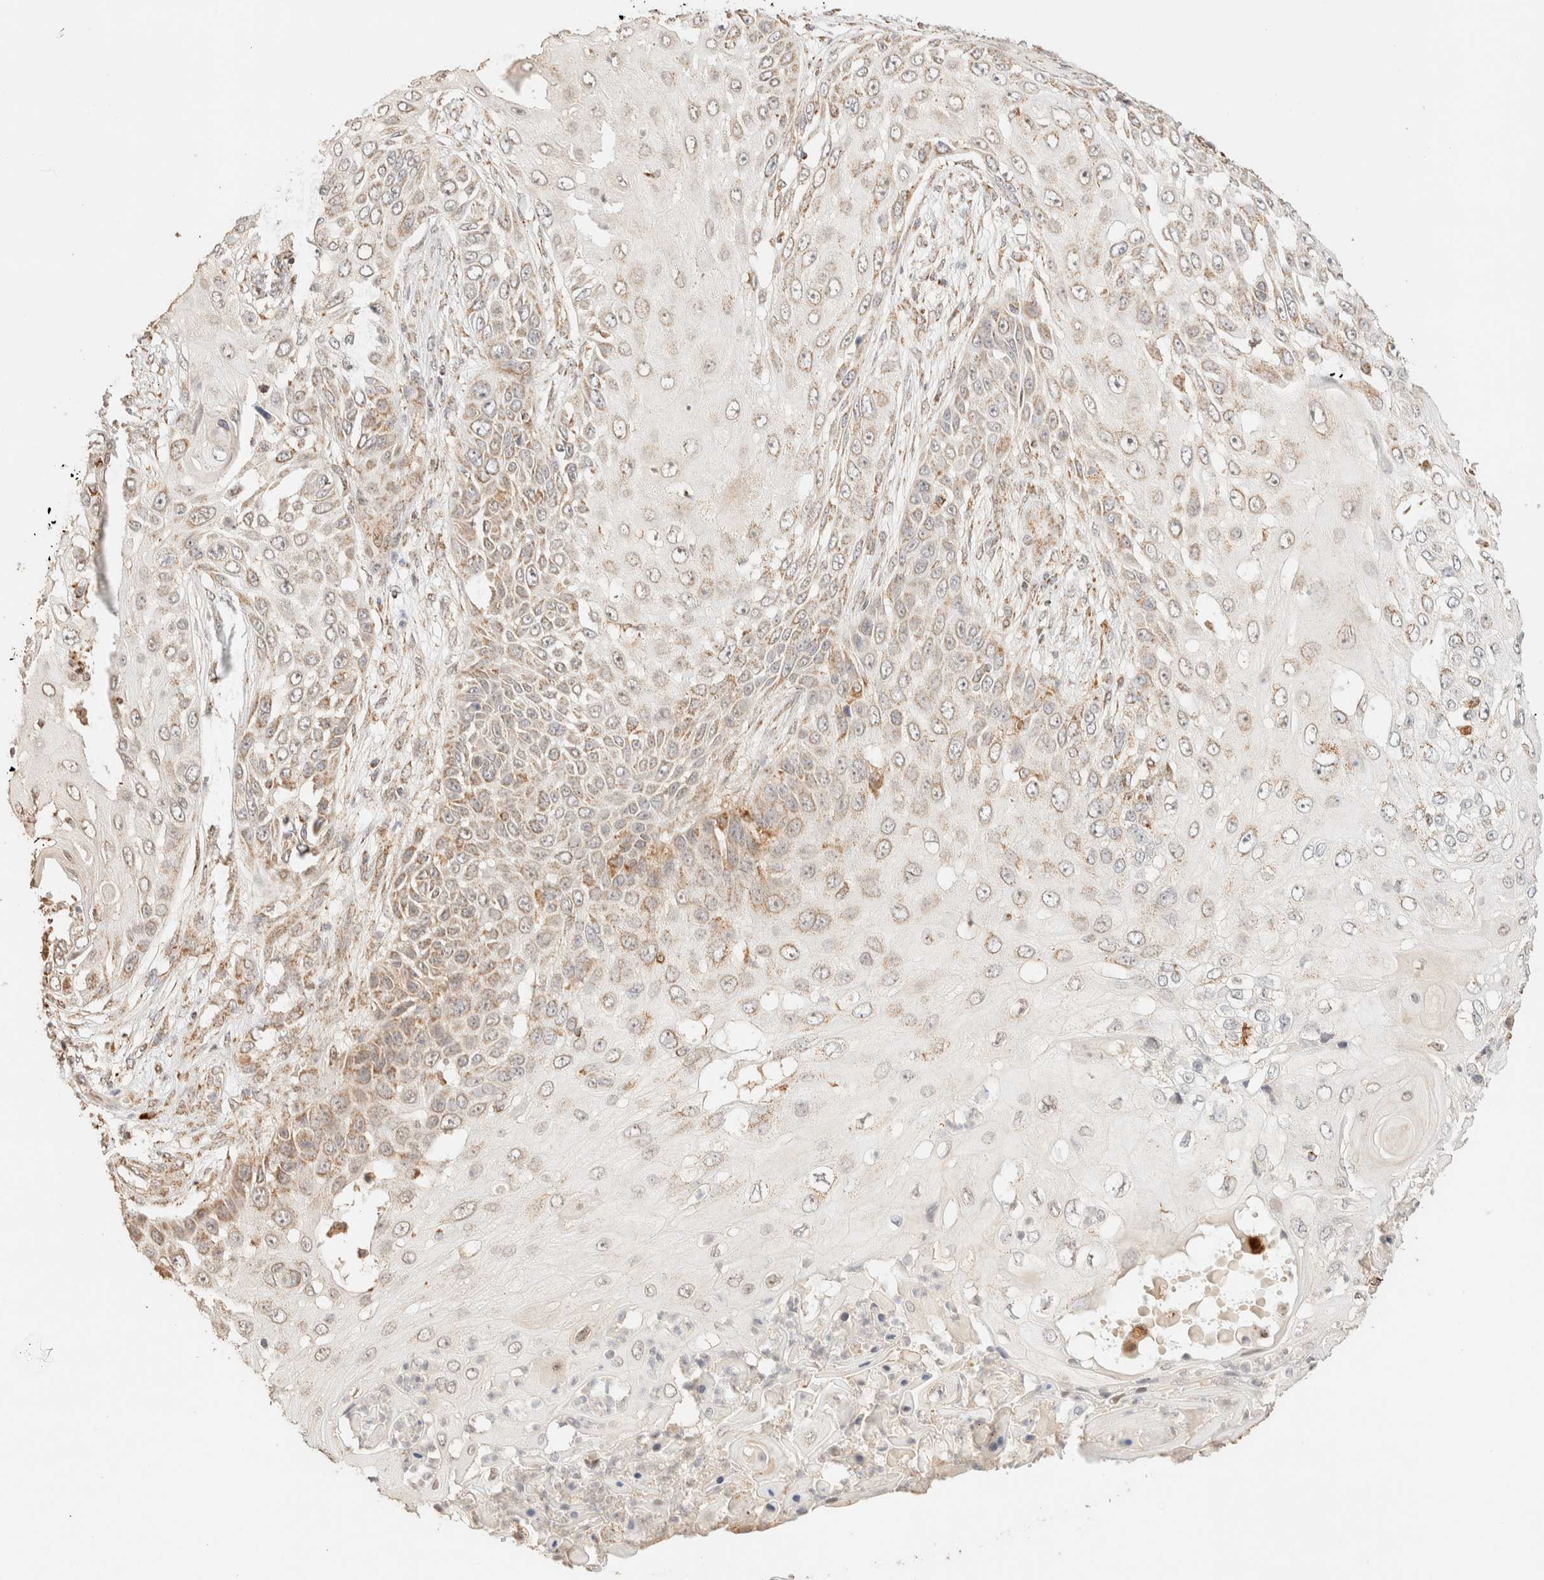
{"staining": {"intensity": "weak", "quantity": "25%-75%", "location": "cytoplasmic/membranous"}, "tissue": "skin cancer", "cell_type": "Tumor cells", "image_type": "cancer", "snomed": [{"axis": "morphology", "description": "Squamous cell carcinoma, NOS"}, {"axis": "topography", "description": "Skin"}], "caption": "Brown immunohistochemical staining in skin cancer displays weak cytoplasmic/membranous staining in approximately 25%-75% of tumor cells.", "gene": "TACO1", "patient": {"sex": "female", "age": 44}}